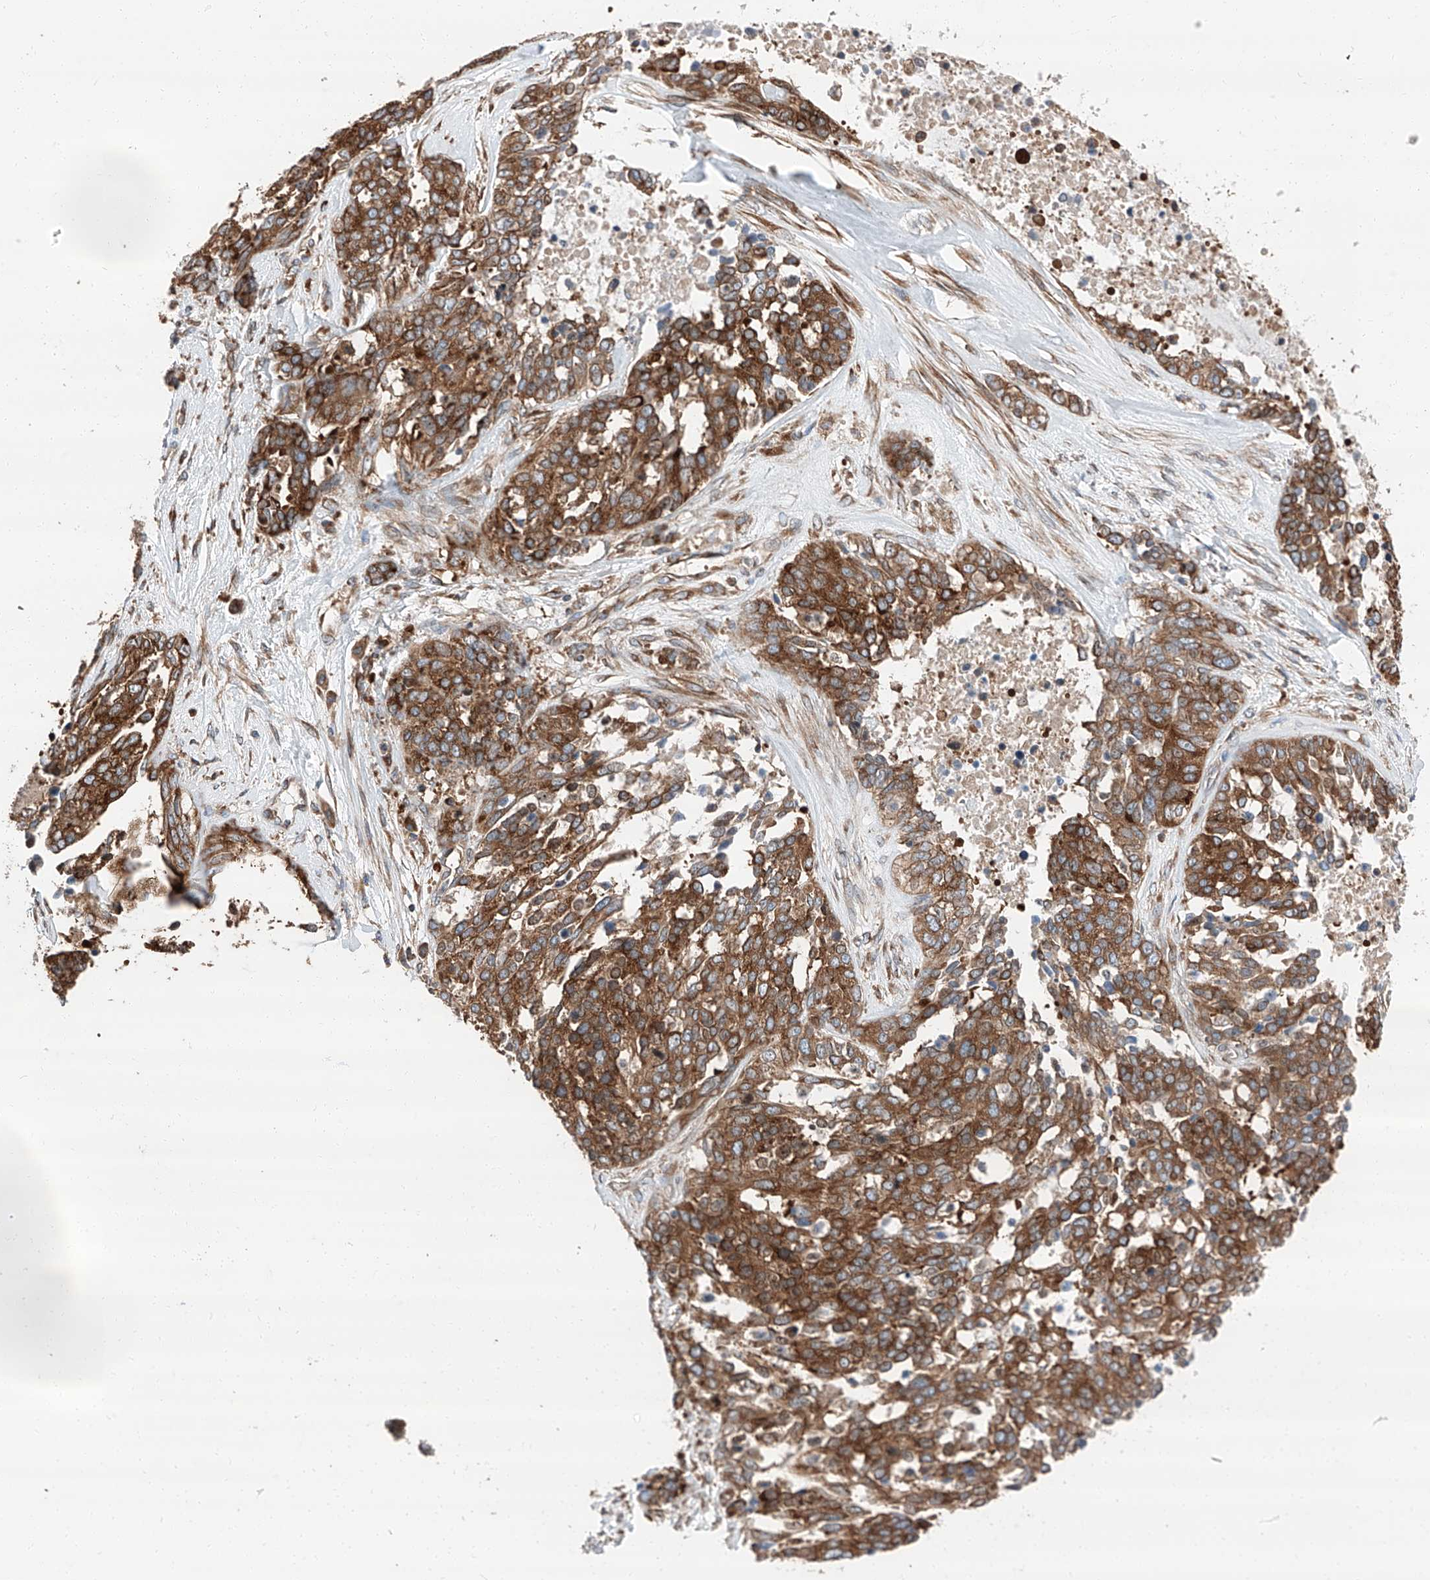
{"staining": {"intensity": "moderate", "quantity": ">75%", "location": "cytoplasmic/membranous"}, "tissue": "ovarian cancer", "cell_type": "Tumor cells", "image_type": "cancer", "snomed": [{"axis": "morphology", "description": "Cystadenocarcinoma, serous, NOS"}, {"axis": "topography", "description": "Ovary"}], "caption": "Tumor cells show medium levels of moderate cytoplasmic/membranous expression in about >75% of cells in human ovarian cancer (serous cystadenocarcinoma).", "gene": "ZC3H15", "patient": {"sex": "female", "age": 44}}